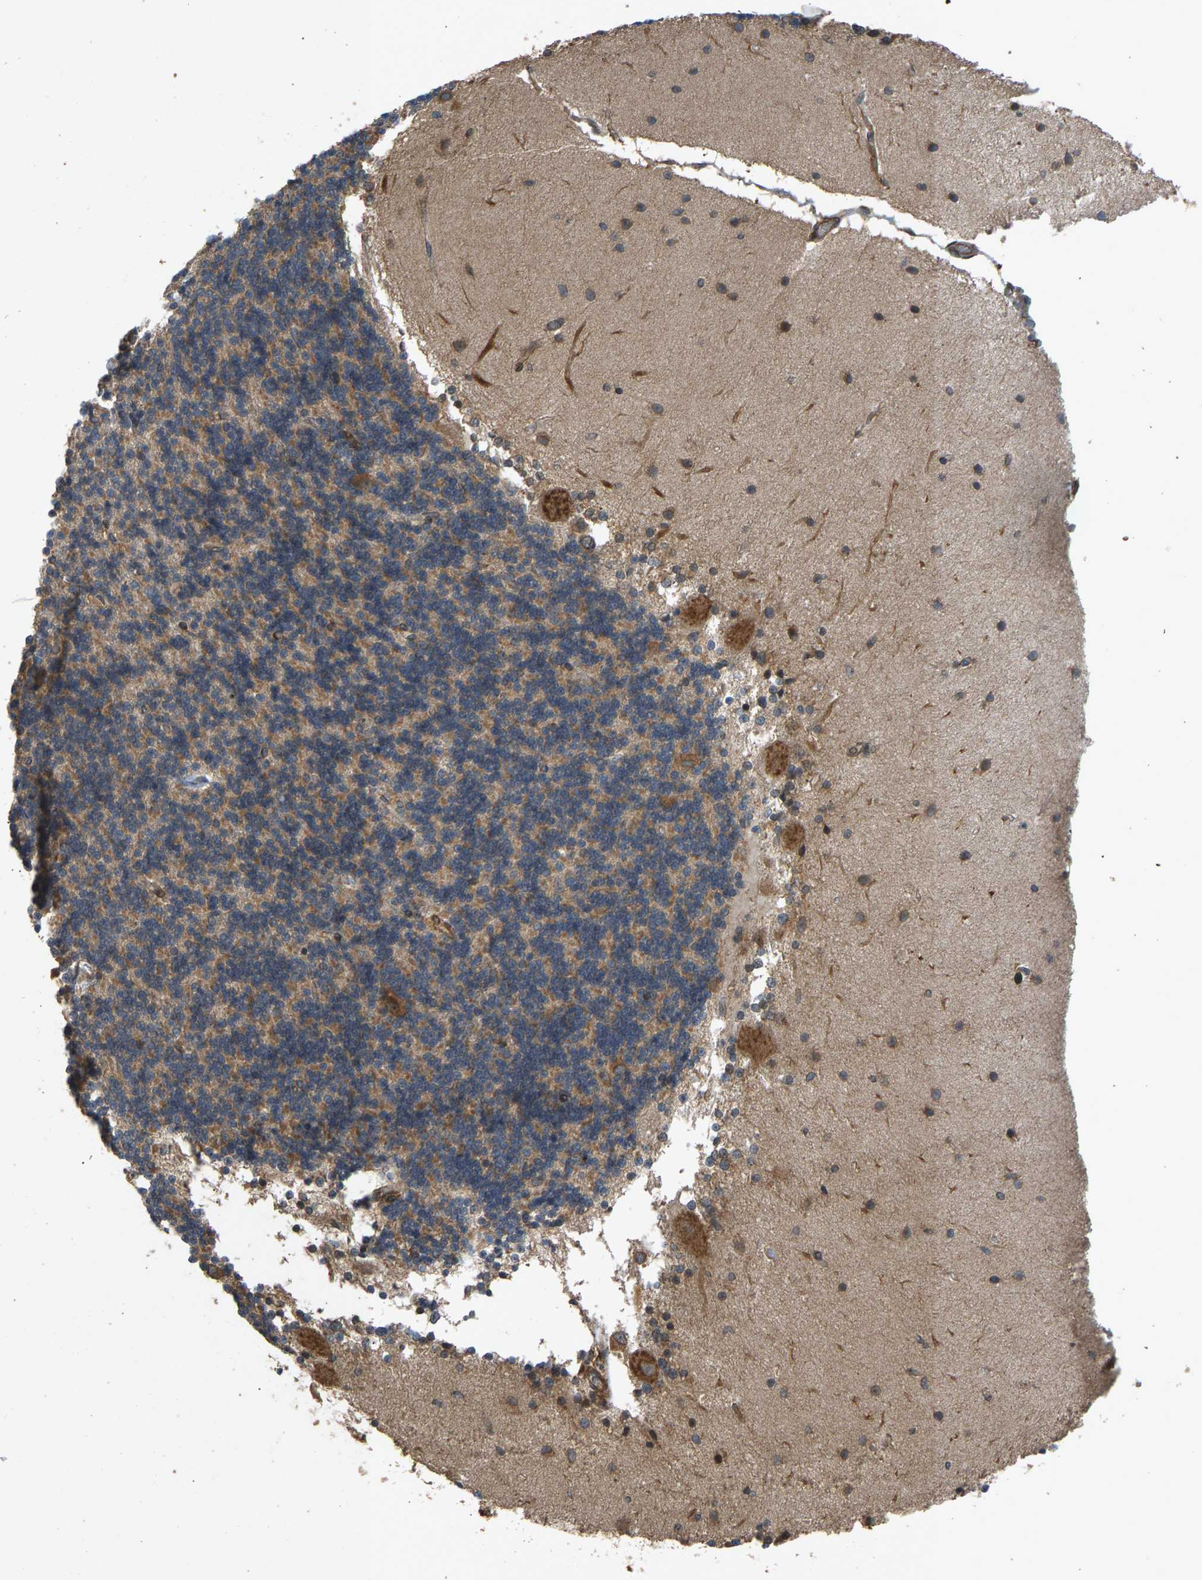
{"staining": {"intensity": "moderate", "quantity": ">75%", "location": "cytoplasmic/membranous"}, "tissue": "cerebellum", "cell_type": "Cells in granular layer", "image_type": "normal", "snomed": [{"axis": "morphology", "description": "Normal tissue, NOS"}, {"axis": "topography", "description": "Cerebellum"}], "caption": "About >75% of cells in granular layer in unremarkable cerebellum show moderate cytoplasmic/membranous protein expression as visualized by brown immunohistochemical staining.", "gene": "RPN2", "patient": {"sex": "female", "age": 54}}